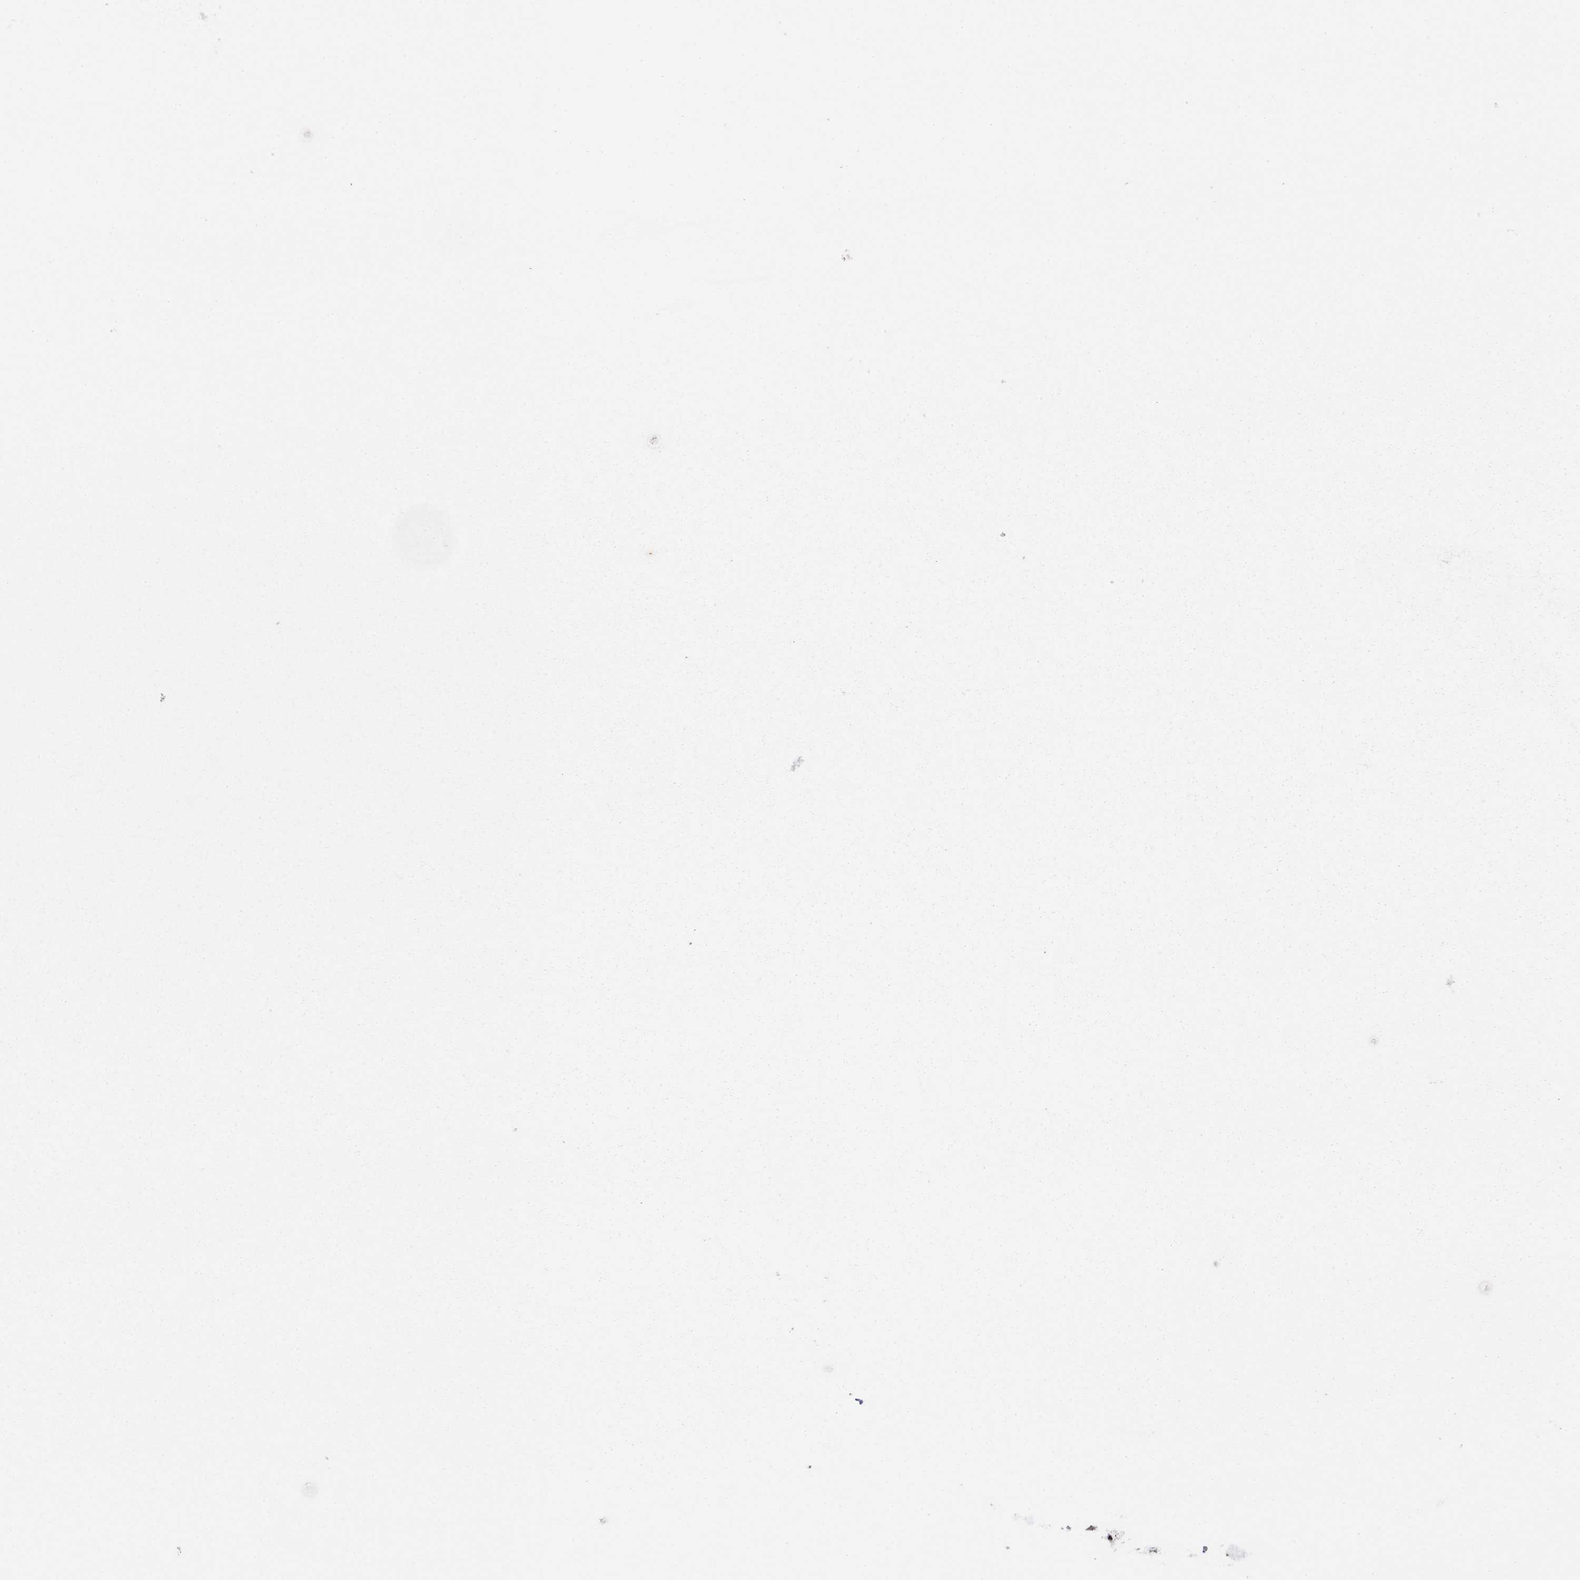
{"staining": {"intensity": "strong", "quantity": ">75%", "location": "cytoplasmic/membranous"}, "tissue": "ovarian cancer", "cell_type": "Tumor cells", "image_type": "cancer", "snomed": [{"axis": "morphology", "description": "Cystadenocarcinoma, mucinous, NOS"}, {"axis": "topography", "description": "Ovary"}], "caption": "Protein staining reveals strong cytoplasmic/membranous expression in approximately >75% of tumor cells in ovarian mucinous cystadenocarcinoma.", "gene": "PLS1", "patient": {"sex": "female", "age": 57}}